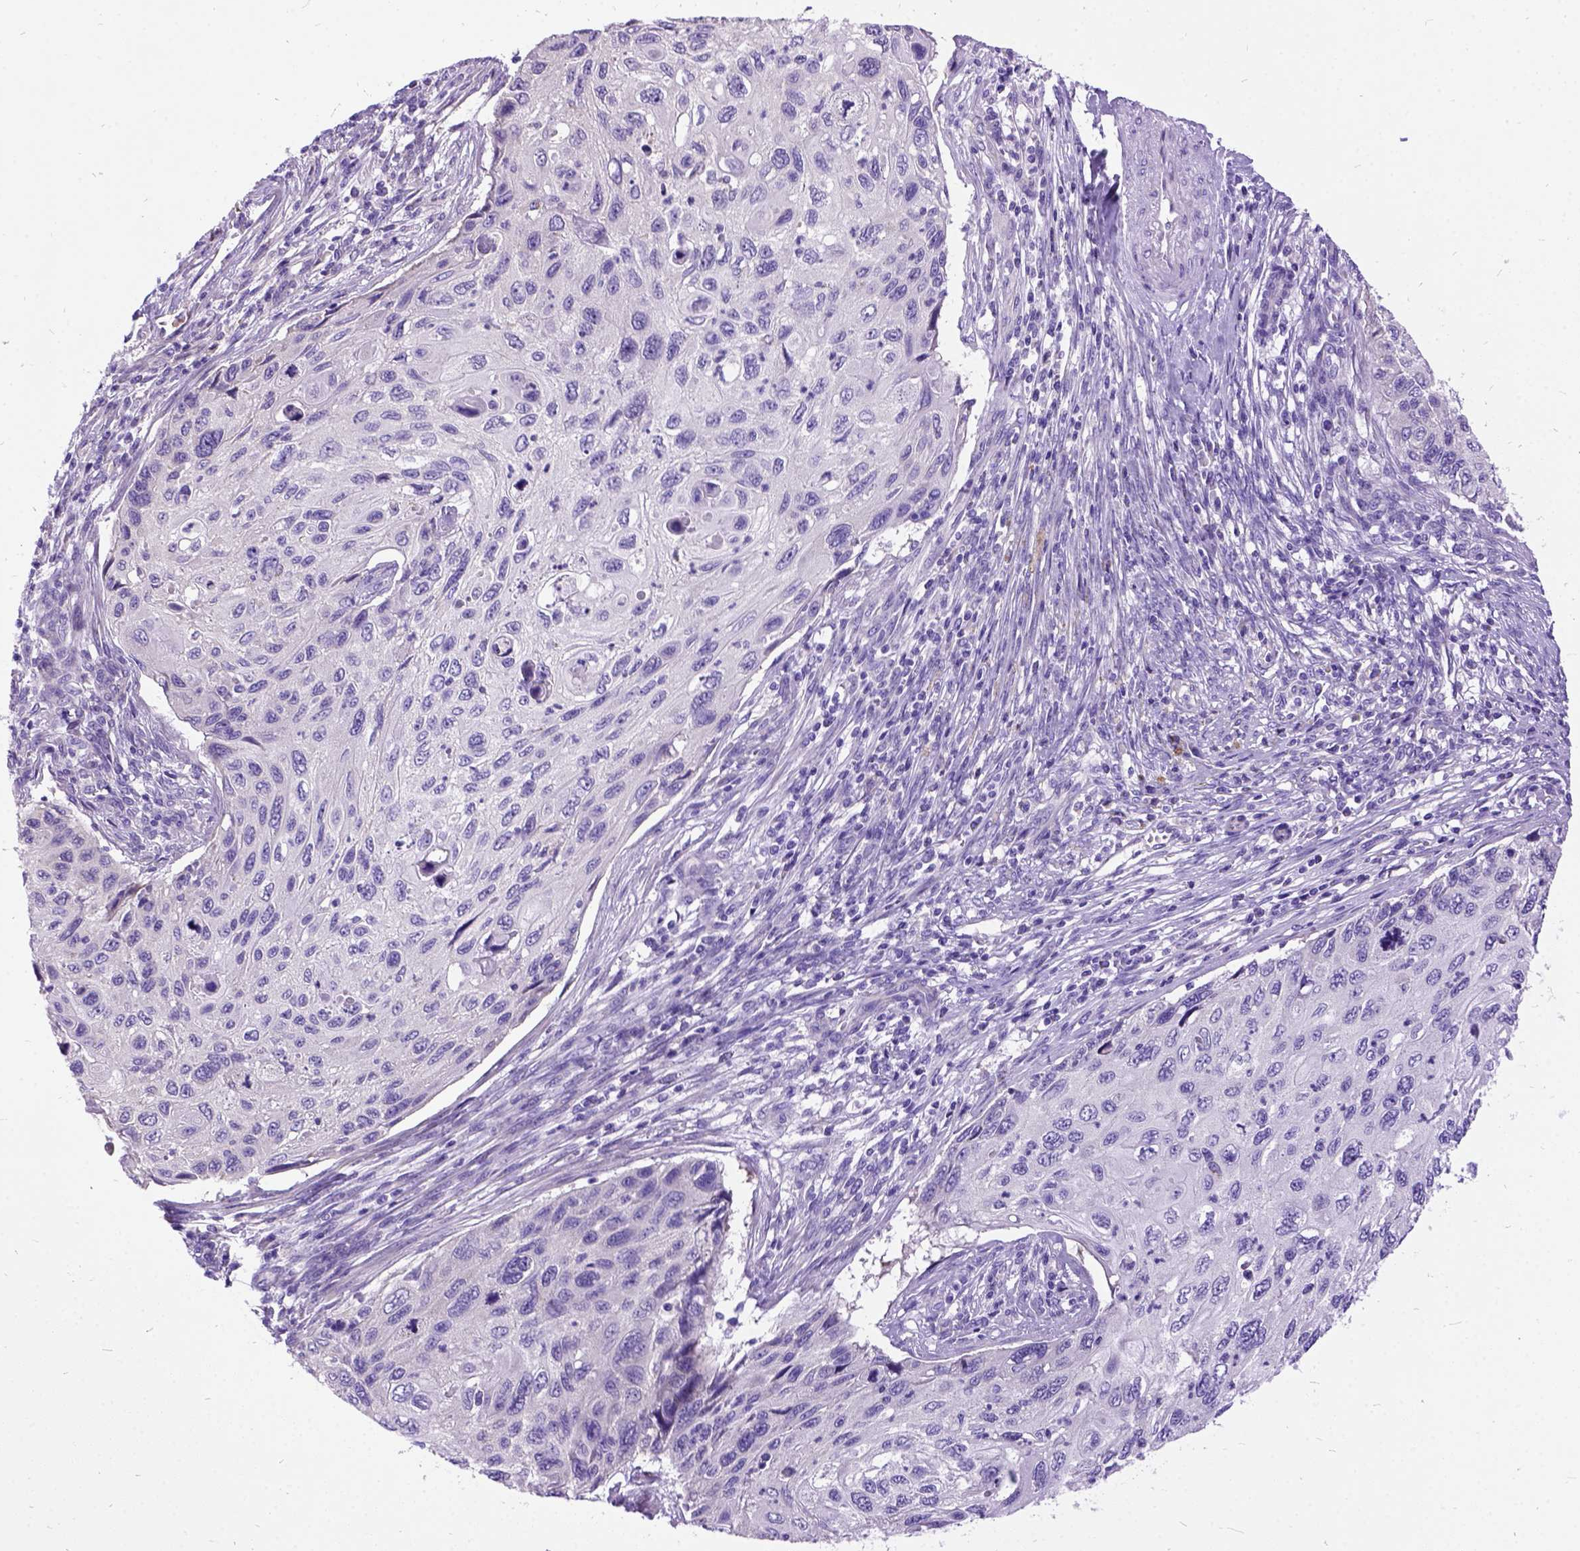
{"staining": {"intensity": "negative", "quantity": "none", "location": "none"}, "tissue": "cervical cancer", "cell_type": "Tumor cells", "image_type": "cancer", "snomed": [{"axis": "morphology", "description": "Squamous cell carcinoma, NOS"}, {"axis": "topography", "description": "Cervix"}], "caption": "Photomicrograph shows no protein staining in tumor cells of cervical cancer tissue.", "gene": "CFAP54", "patient": {"sex": "female", "age": 70}}